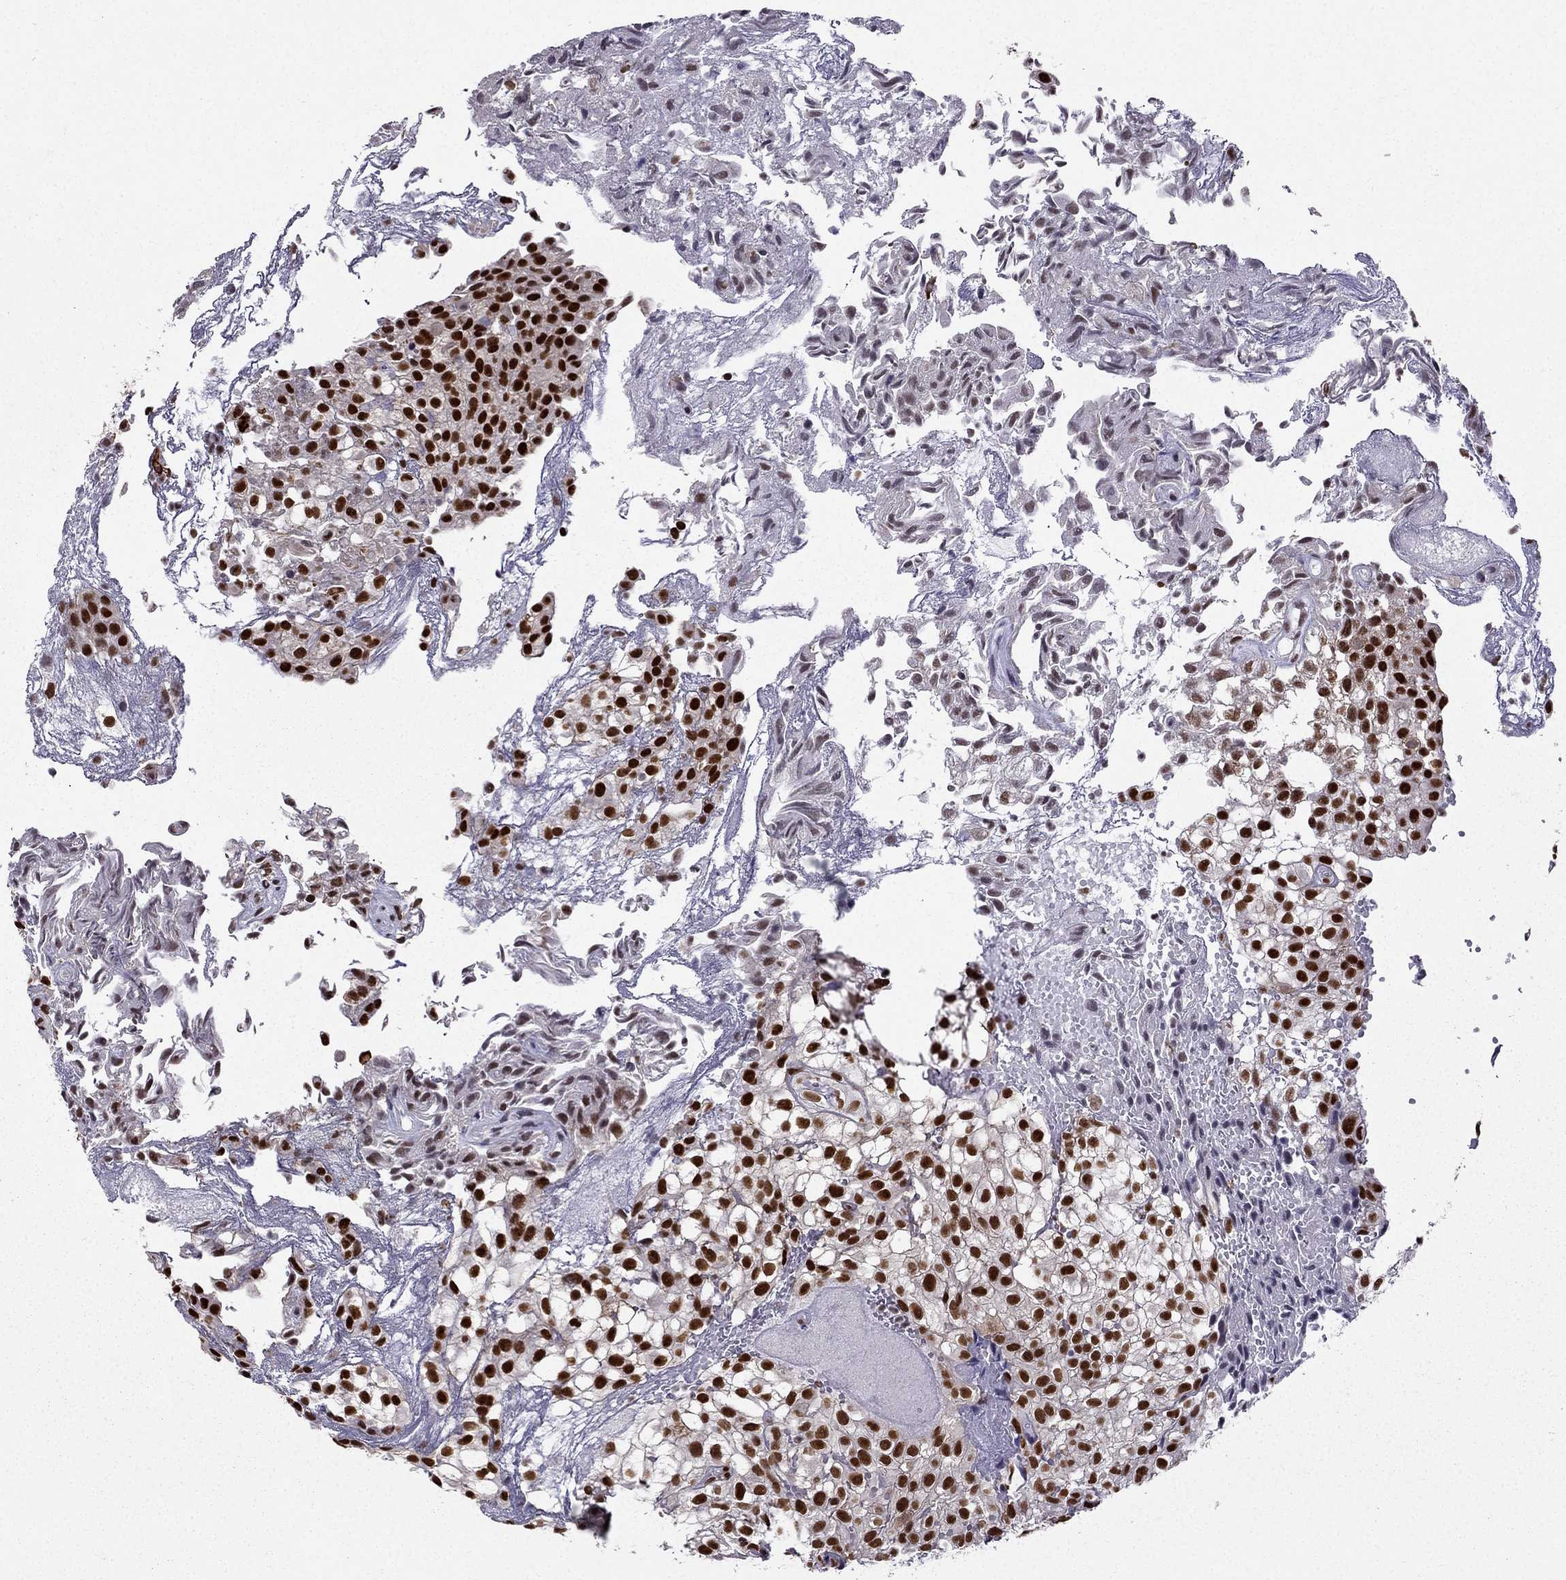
{"staining": {"intensity": "strong", "quantity": ">75%", "location": "nuclear"}, "tissue": "urothelial cancer", "cell_type": "Tumor cells", "image_type": "cancer", "snomed": [{"axis": "morphology", "description": "Urothelial carcinoma, High grade"}, {"axis": "topography", "description": "Urinary bladder"}], "caption": "Brown immunohistochemical staining in human urothelial carcinoma (high-grade) reveals strong nuclear staining in about >75% of tumor cells.", "gene": "ZNF420", "patient": {"sex": "male", "age": 56}}